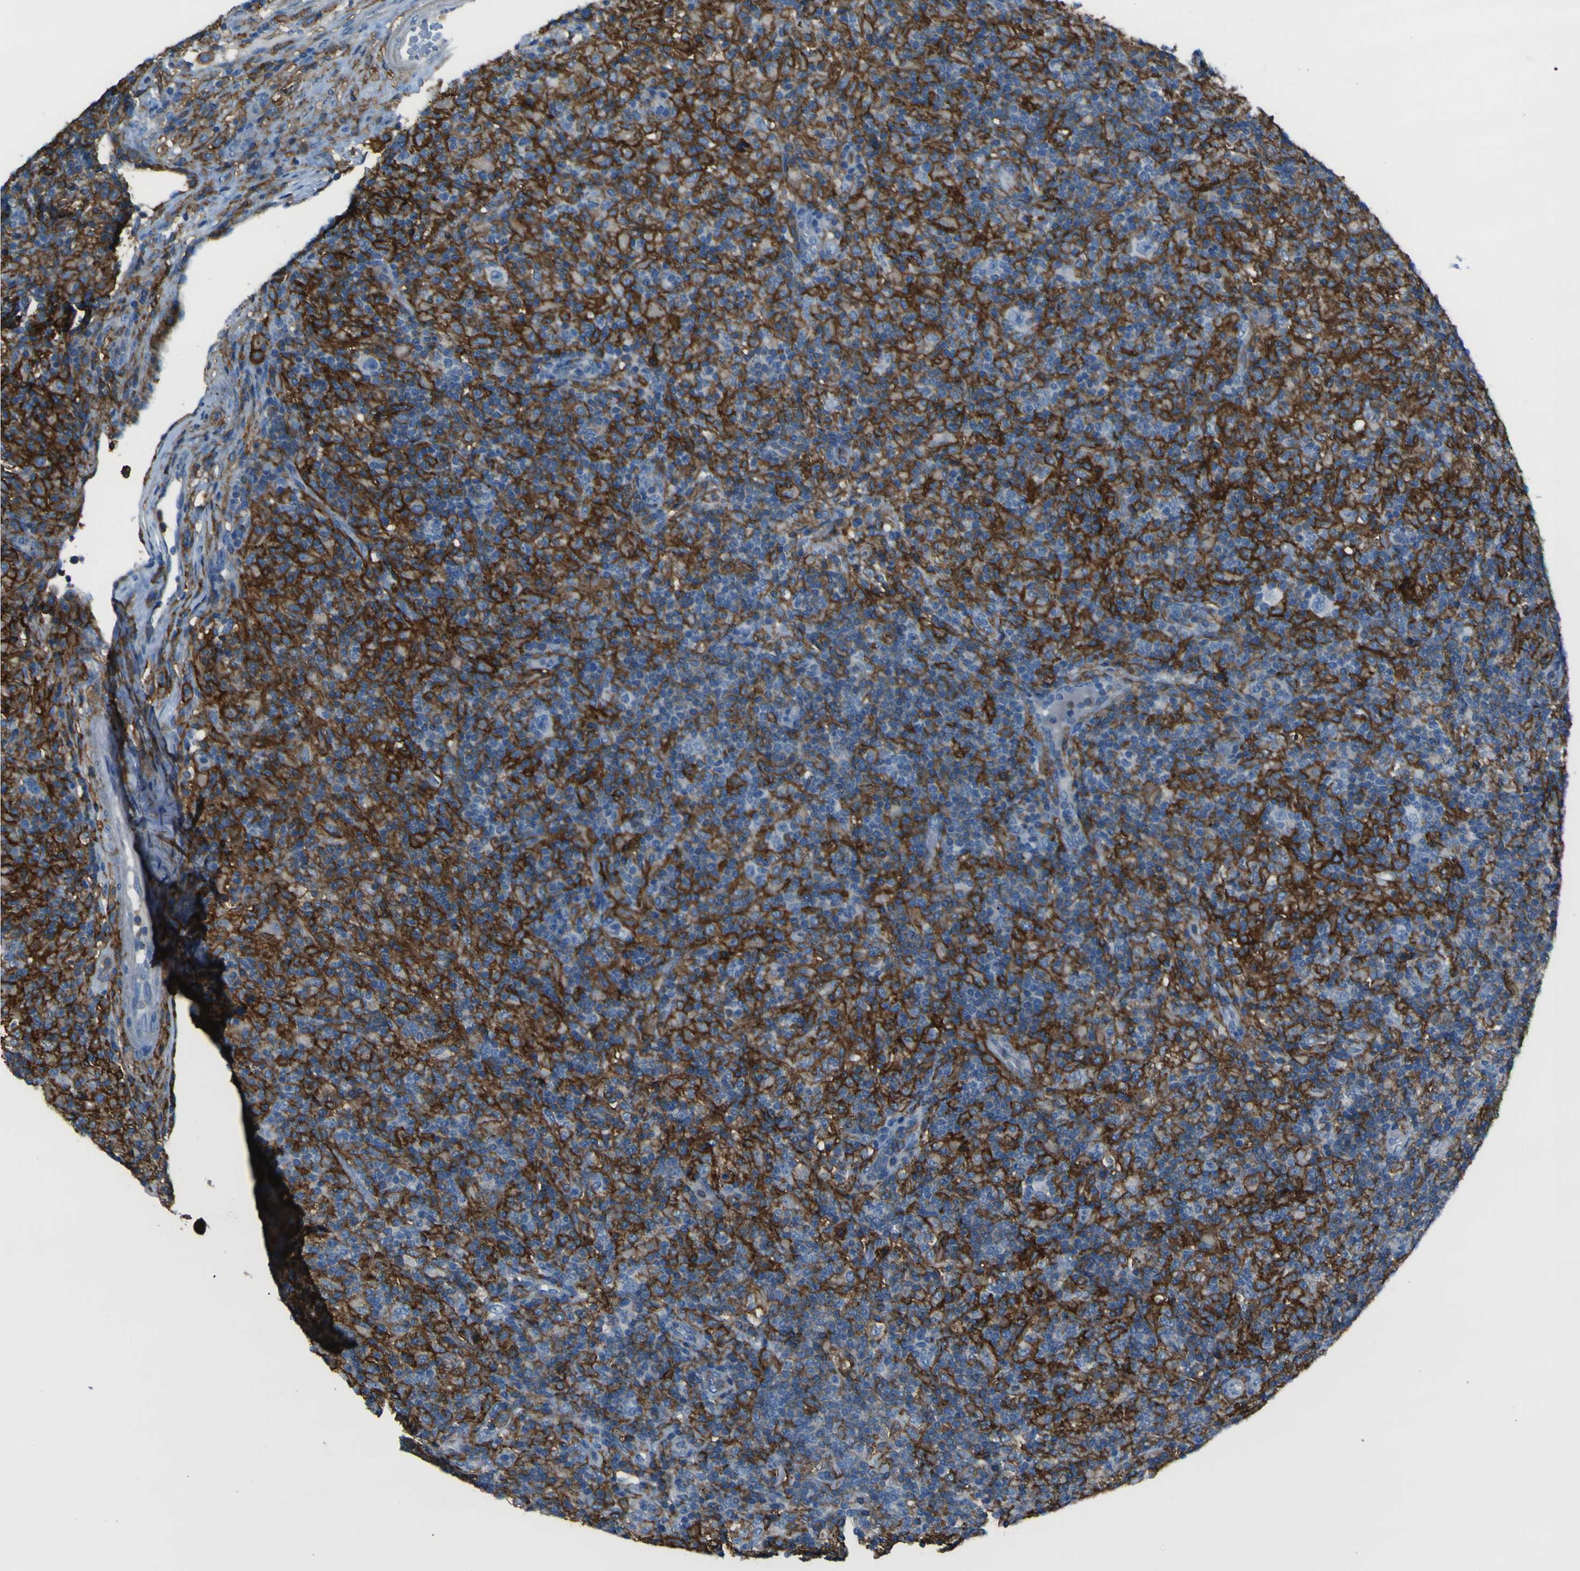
{"staining": {"intensity": "negative", "quantity": "none", "location": "none"}, "tissue": "lymphoma", "cell_type": "Tumor cells", "image_type": "cancer", "snomed": [{"axis": "morphology", "description": "Hodgkin's disease, NOS"}, {"axis": "topography", "description": "Lymph node"}], "caption": "Hodgkin's disease was stained to show a protein in brown. There is no significant staining in tumor cells.", "gene": "LAIR1", "patient": {"sex": "male", "age": 70}}